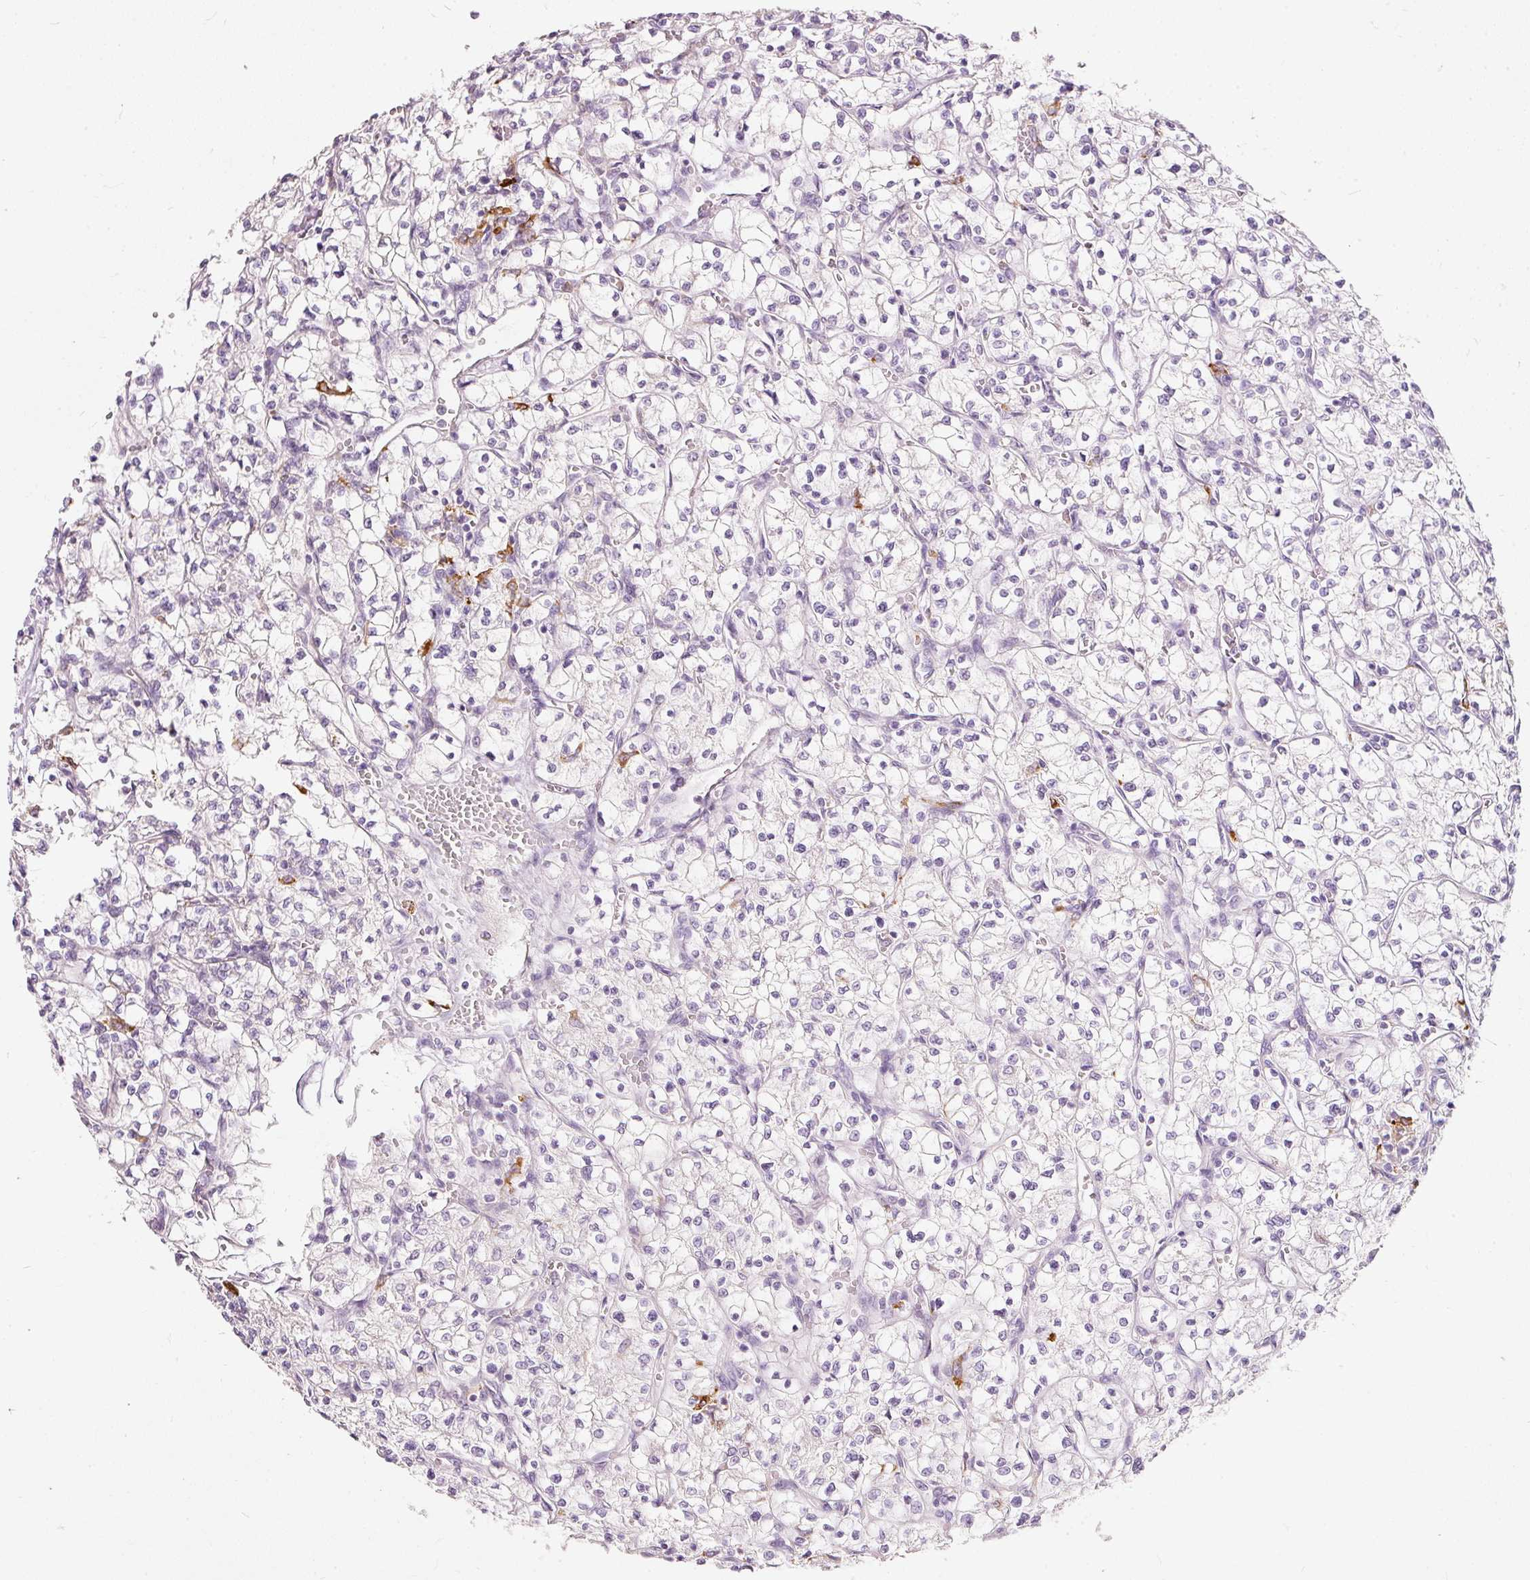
{"staining": {"intensity": "negative", "quantity": "none", "location": "none"}, "tissue": "renal cancer", "cell_type": "Tumor cells", "image_type": "cancer", "snomed": [{"axis": "morphology", "description": "Adenocarcinoma, NOS"}, {"axis": "topography", "description": "Kidney"}], "caption": "Immunohistochemical staining of human renal cancer (adenocarcinoma) demonstrates no significant staining in tumor cells. The staining is performed using DAB (3,3'-diaminobenzidine) brown chromogen with nuclei counter-stained in using hematoxylin.", "gene": "MTHFD2", "patient": {"sex": "female", "age": 64}}